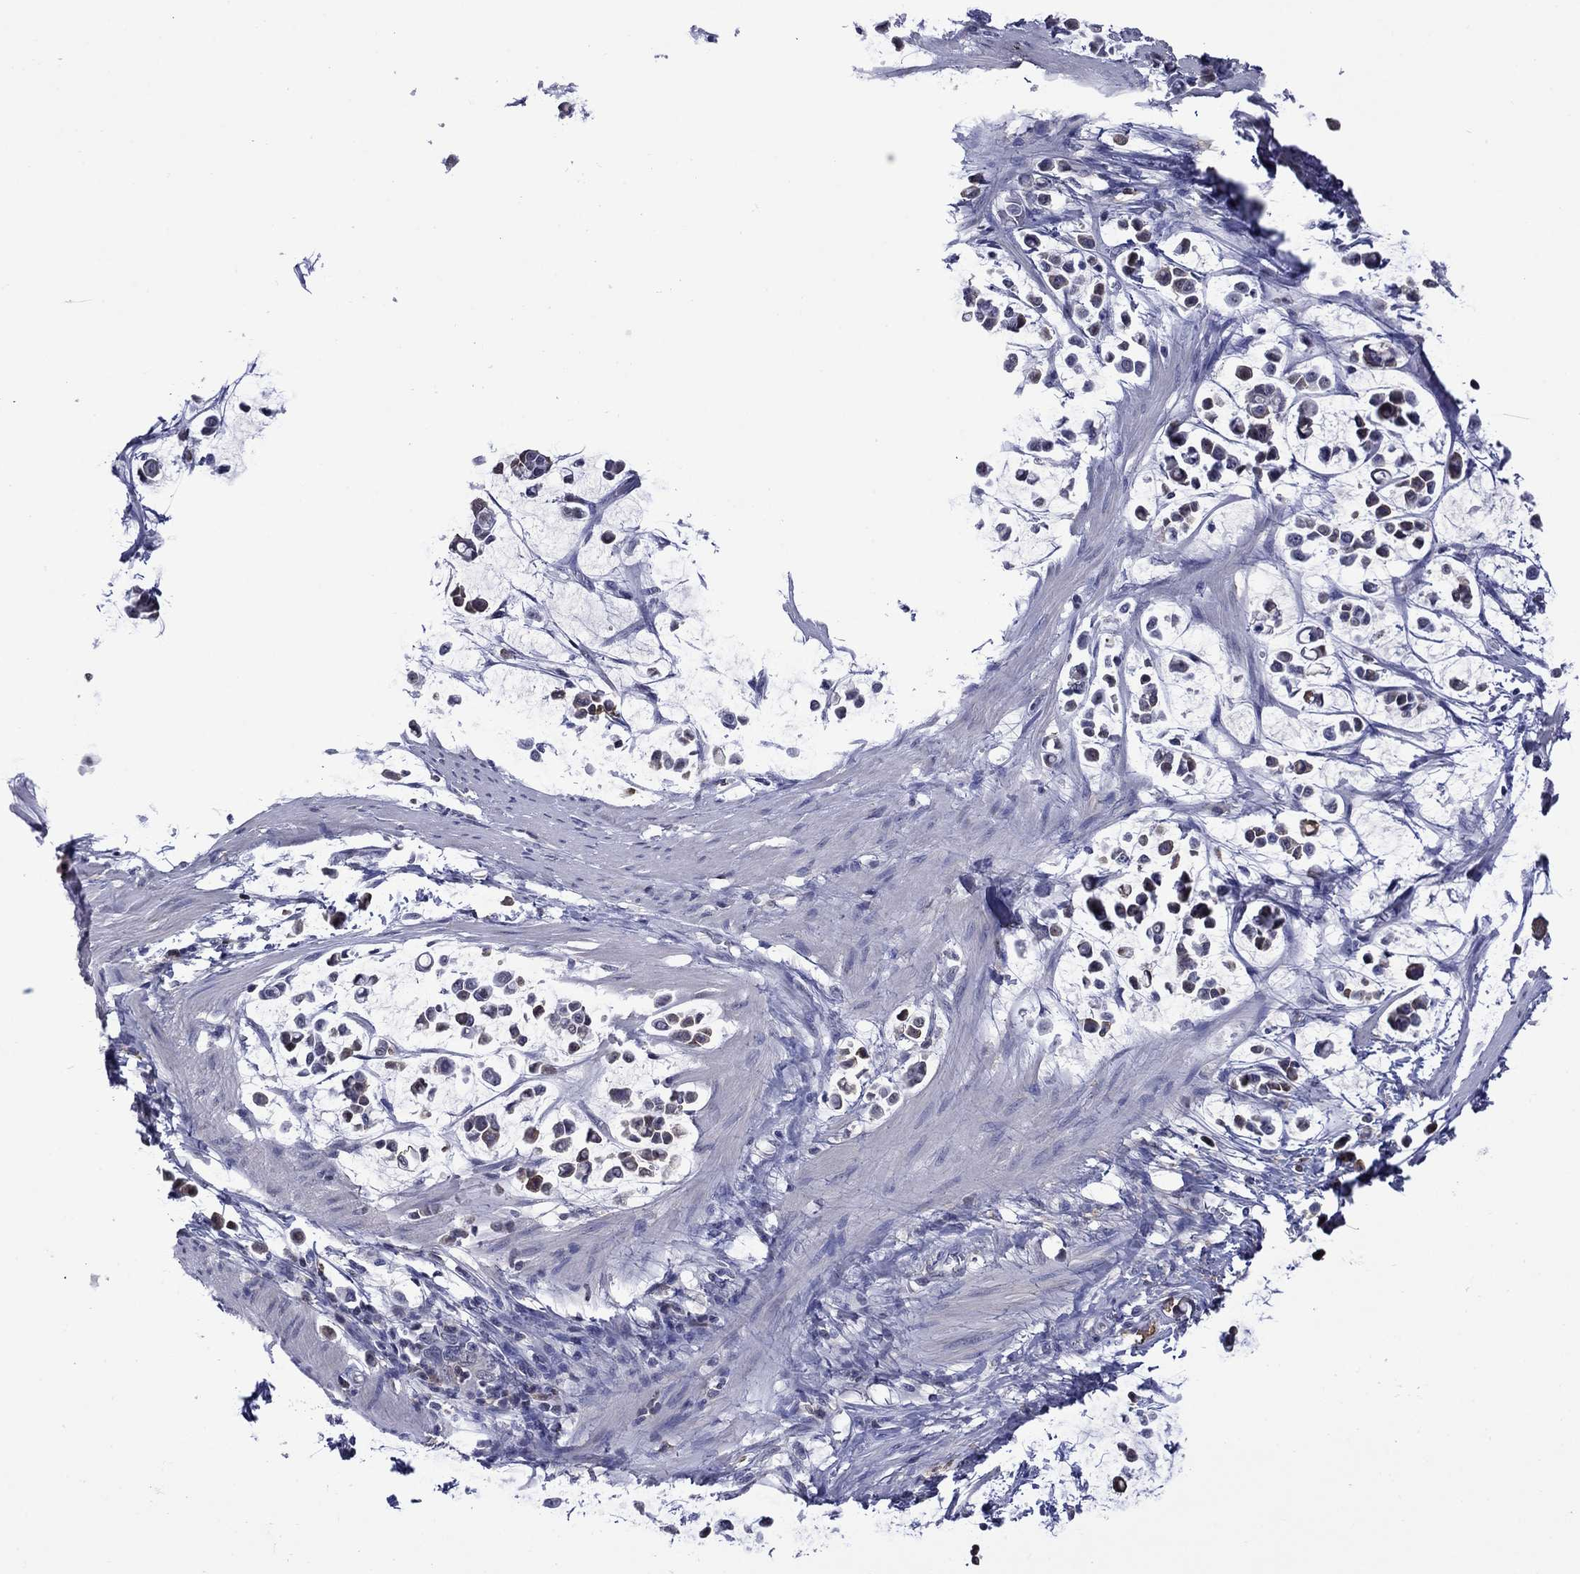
{"staining": {"intensity": "negative", "quantity": "none", "location": "none"}, "tissue": "stomach cancer", "cell_type": "Tumor cells", "image_type": "cancer", "snomed": [{"axis": "morphology", "description": "Adenocarcinoma, NOS"}, {"axis": "topography", "description": "Stomach"}], "caption": "The micrograph exhibits no significant staining in tumor cells of stomach cancer.", "gene": "APOA2", "patient": {"sex": "male", "age": 82}}